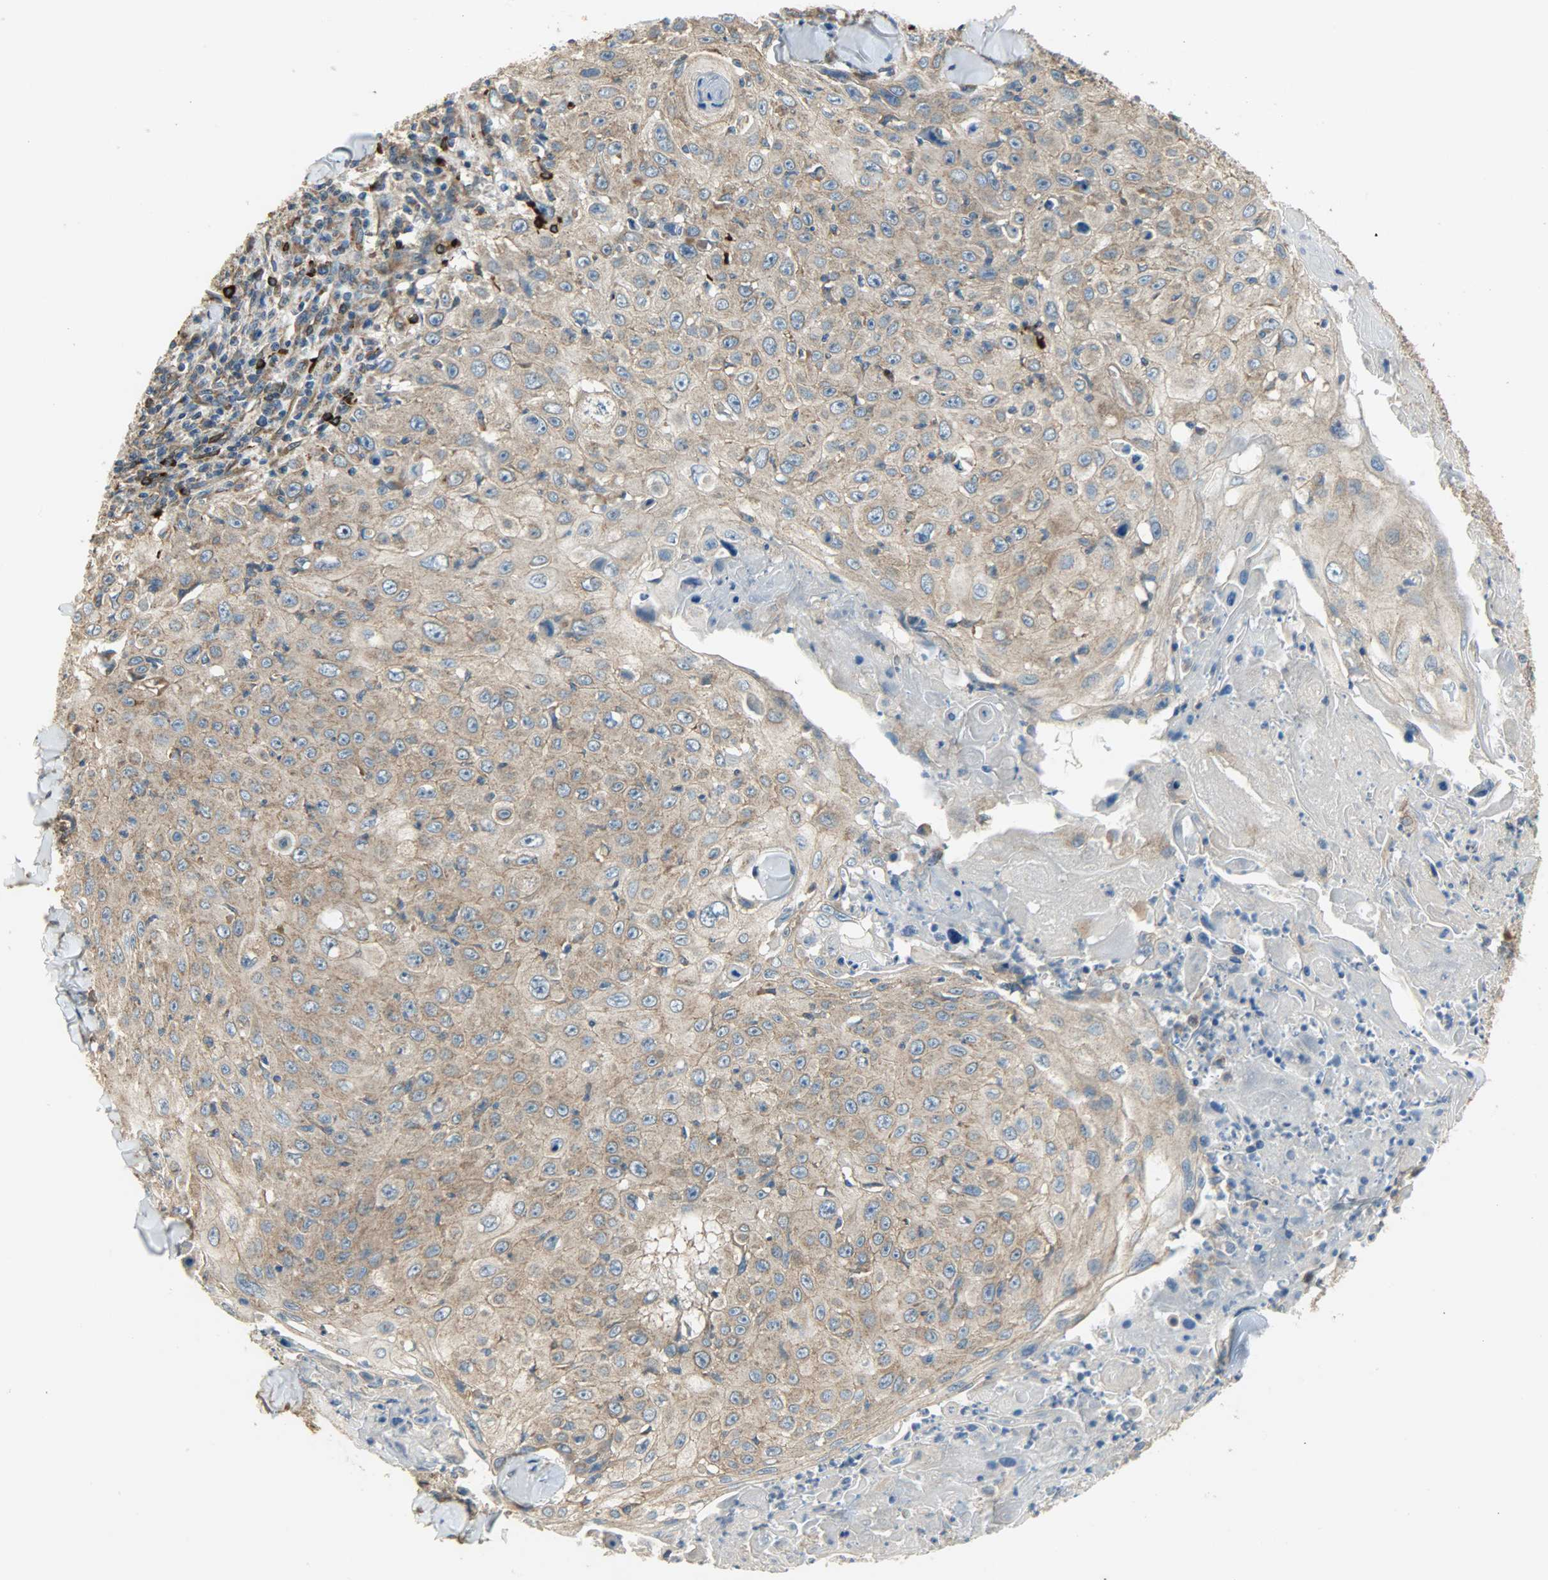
{"staining": {"intensity": "moderate", "quantity": ">75%", "location": "cytoplasmic/membranous"}, "tissue": "skin cancer", "cell_type": "Tumor cells", "image_type": "cancer", "snomed": [{"axis": "morphology", "description": "Squamous cell carcinoma, NOS"}, {"axis": "topography", "description": "Skin"}], "caption": "Skin squamous cell carcinoma stained with a protein marker demonstrates moderate staining in tumor cells.", "gene": "C1orf198", "patient": {"sex": "male", "age": 86}}